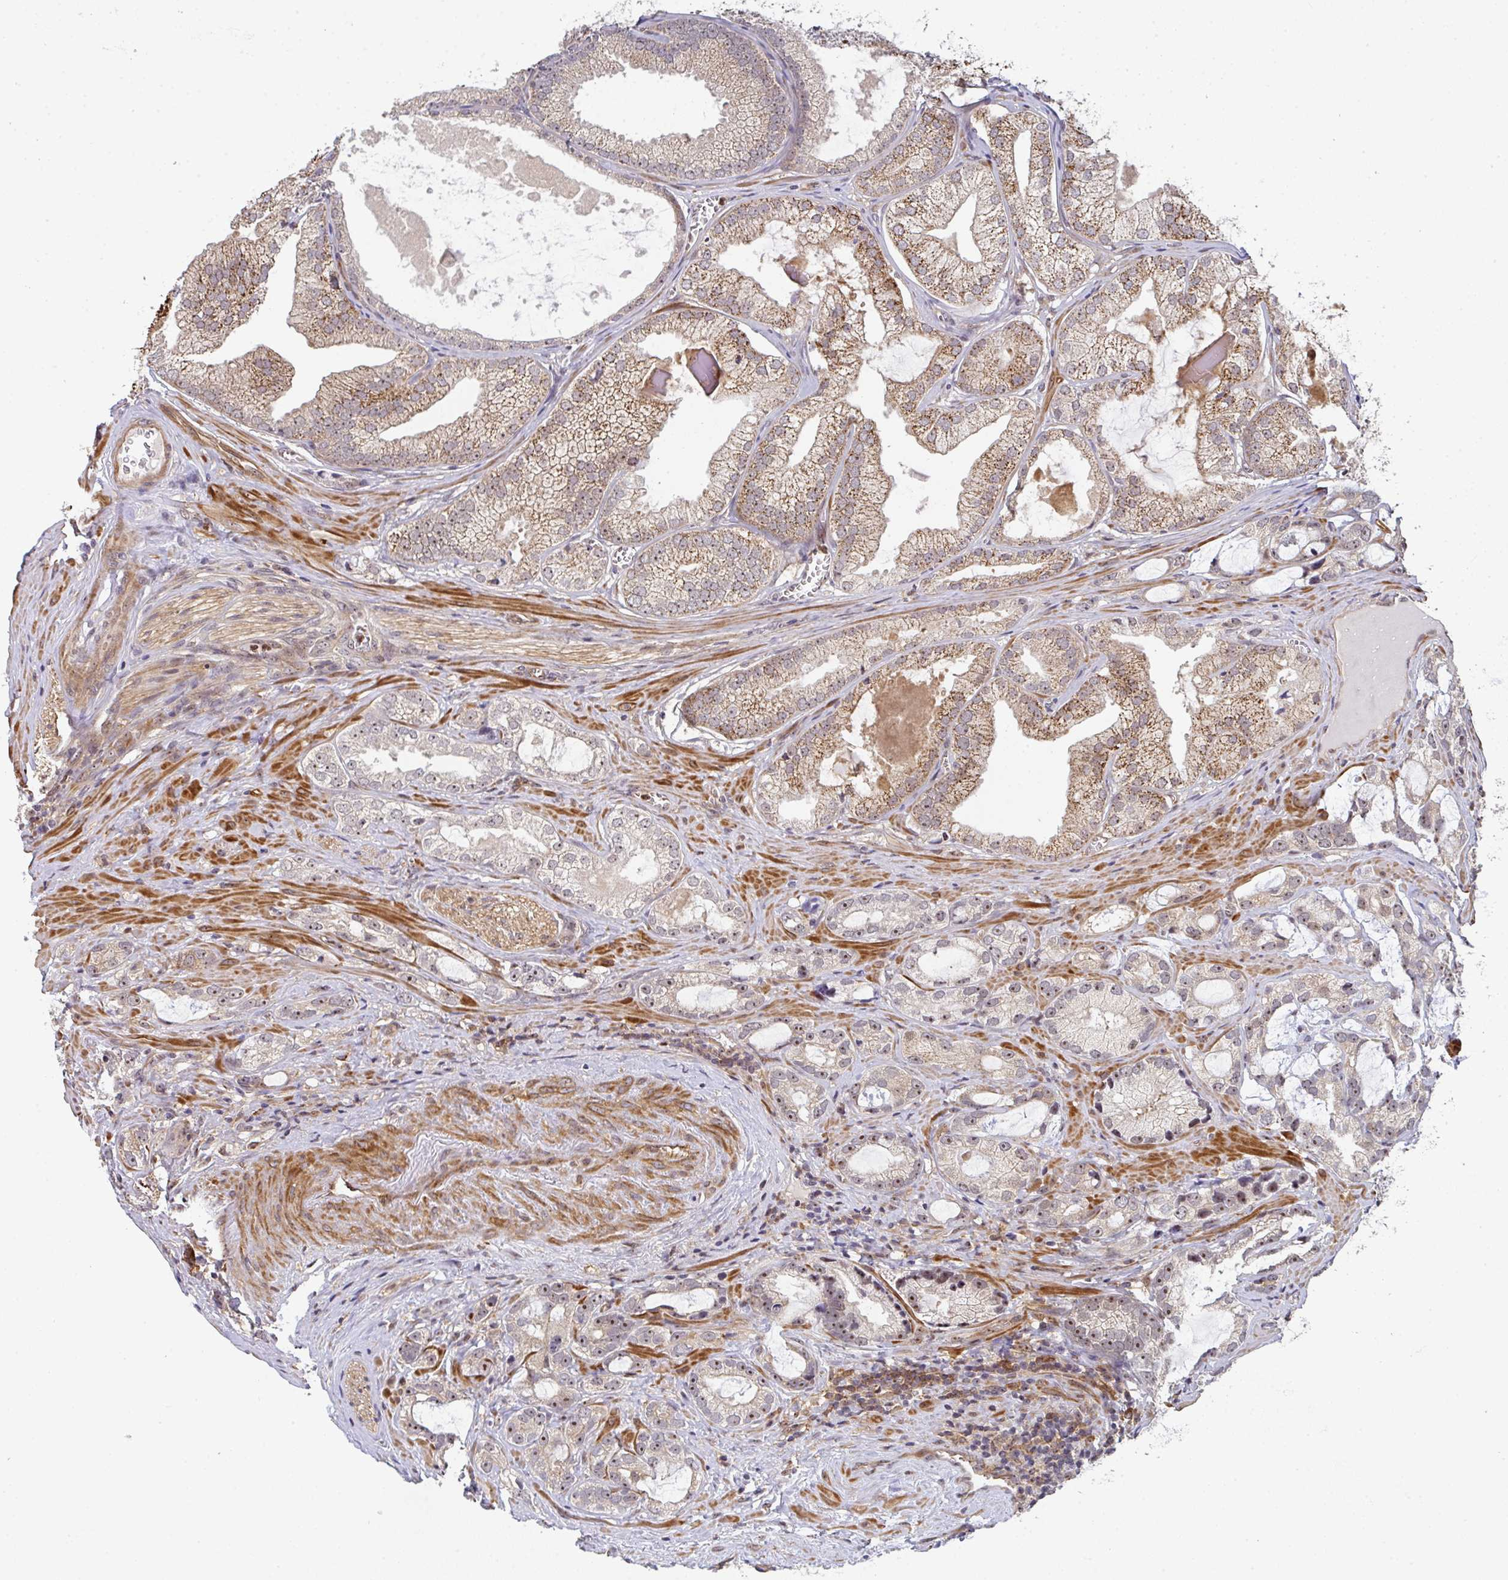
{"staining": {"intensity": "moderate", "quantity": "25%-75%", "location": "cytoplasmic/membranous,nuclear"}, "tissue": "prostate cancer", "cell_type": "Tumor cells", "image_type": "cancer", "snomed": [{"axis": "morphology", "description": "Adenocarcinoma, Medium grade"}, {"axis": "topography", "description": "Prostate"}], "caption": "DAB immunohistochemical staining of human prostate cancer (adenocarcinoma (medium-grade)) displays moderate cytoplasmic/membranous and nuclear protein positivity in about 25%-75% of tumor cells.", "gene": "SIMC1", "patient": {"sex": "male", "age": 57}}